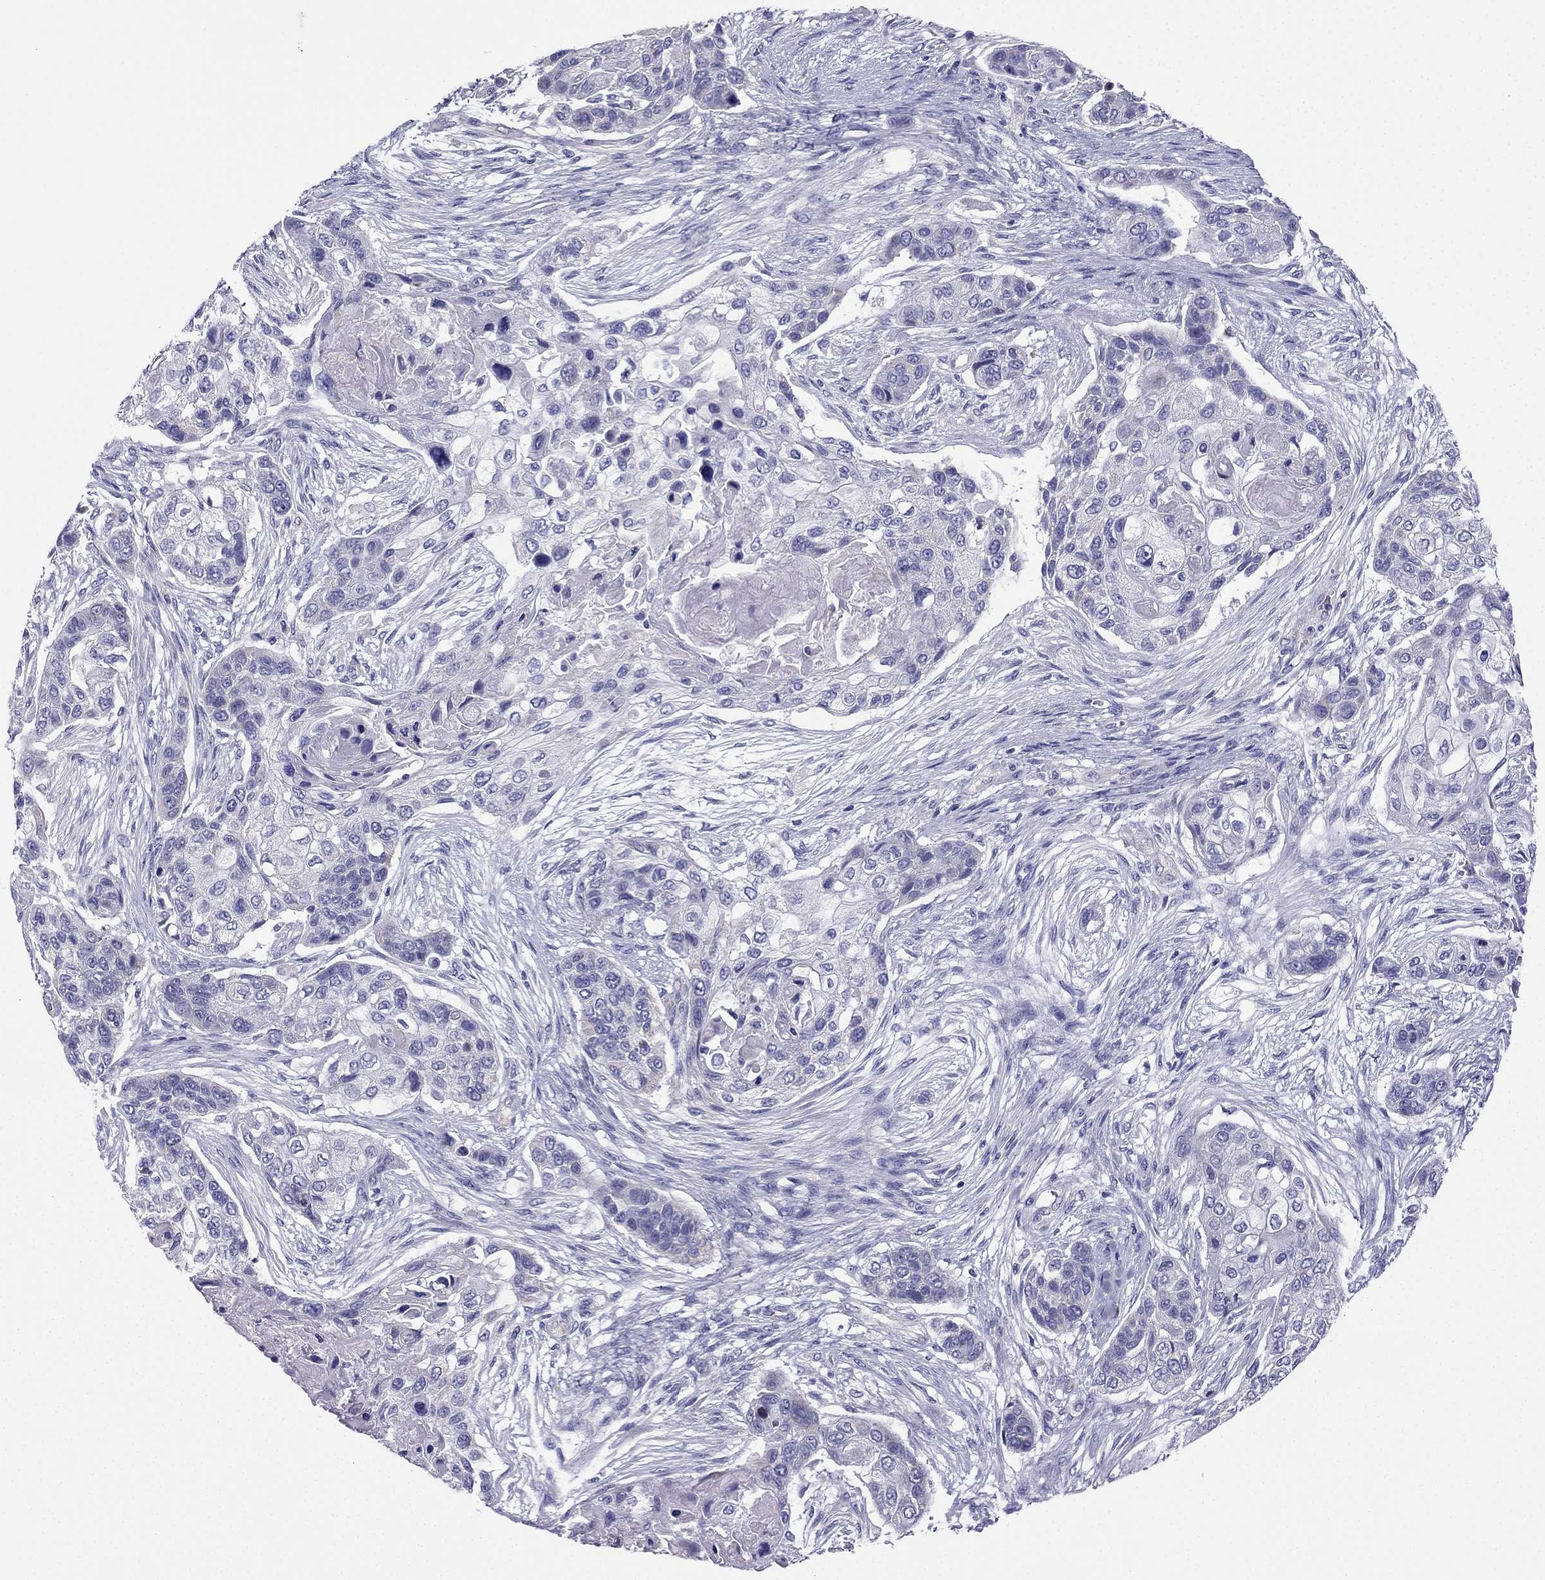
{"staining": {"intensity": "negative", "quantity": "none", "location": "none"}, "tissue": "lung cancer", "cell_type": "Tumor cells", "image_type": "cancer", "snomed": [{"axis": "morphology", "description": "Squamous cell carcinoma, NOS"}, {"axis": "topography", "description": "Lung"}], "caption": "This image is of squamous cell carcinoma (lung) stained with IHC to label a protein in brown with the nuclei are counter-stained blue. There is no expression in tumor cells. (Stains: DAB (3,3'-diaminobenzidine) immunohistochemistry with hematoxylin counter stain, Microscopy: brightfield microscopy at high magnification).", "gene": "KIF5A", "patient": {"sex": "male", "age": 69}}